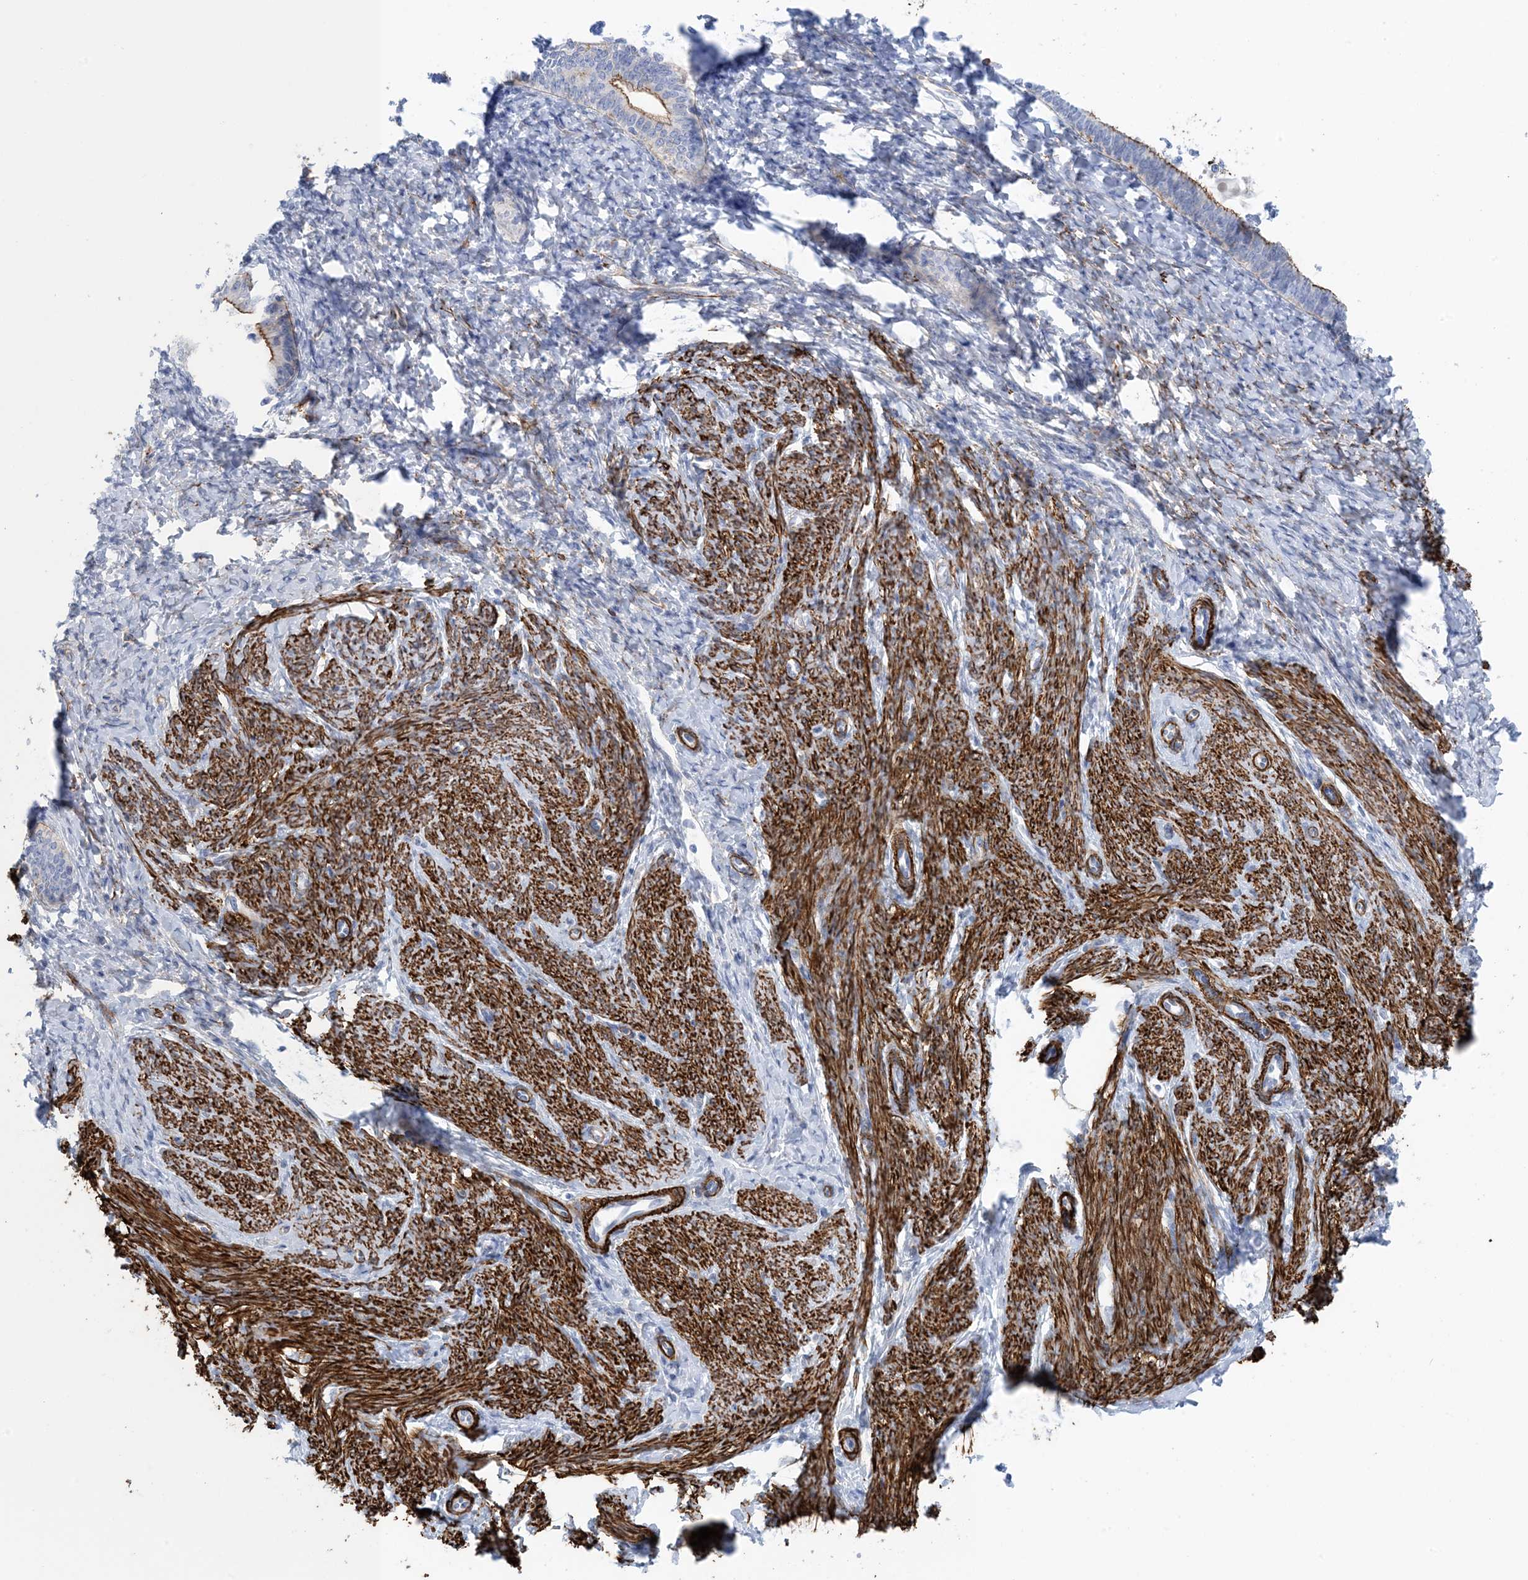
{"staining": {"intensity": "negative", "quantity": "none", "location": "none"}, "tissue": "endometrium", "cell_type": "Cells in endometrial stroma", "image_type": "normal", "snomed": [{"axis": "morphology", "description": "Normal tissue, NOS"}, {"axis": "topography", "description": "Endometrium"}], "caption": "An immunohistochemistry photomicrograph of unremarkable endometrium is shown. There is no staining in cells in endometrial stroma of endometrium. The staining was performed using DAB to visualize the protein expression in brown, while the nuclei were stained in blue with hematoxylin (Magnification: 20x).", "gene": "SHANK1", "patient": {"sex": "female", "age": 72}}